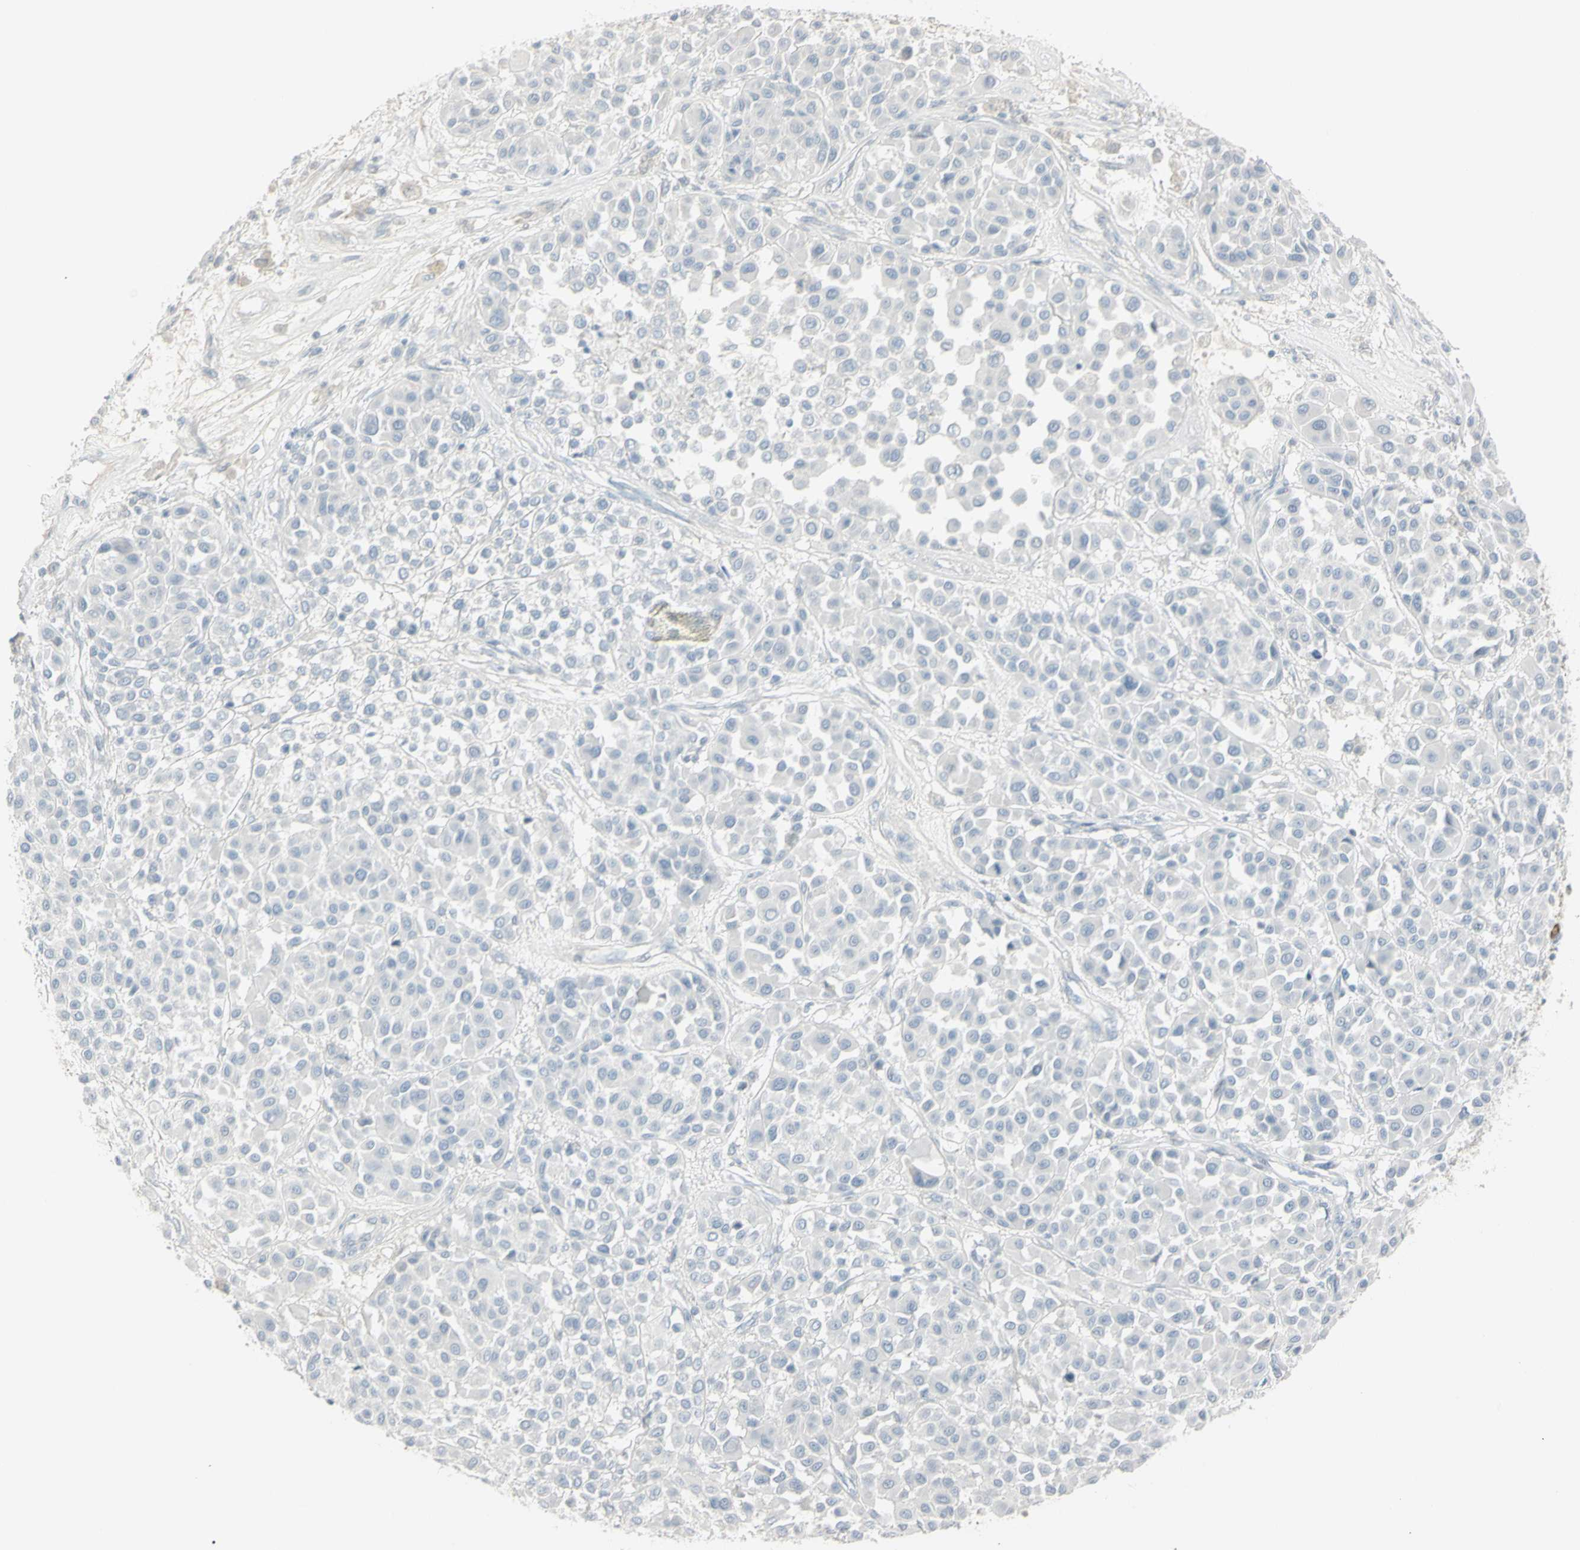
{"staining": {"intensity": "negative", "quantity": "none", "location": "none"}, "tissue": "melanoma", "cell_type": "Tumor cells", "image_type": "cancer", "snomed": [{"axis": "morphology", "description": "Malignant melanoma, Metastatic site"}, {"axis": "topography", "description": "Soft tissue"}], "caption": "IHC photomicrograph of neoplastic tissue: human malignant melanoma (metastatic site) stained with DAB (3,3'-diaminobenzidine) displays no significant protein positivity in tumor cells.", "gene": "PIP", "patient": {"sex": "male", "age": 41}}